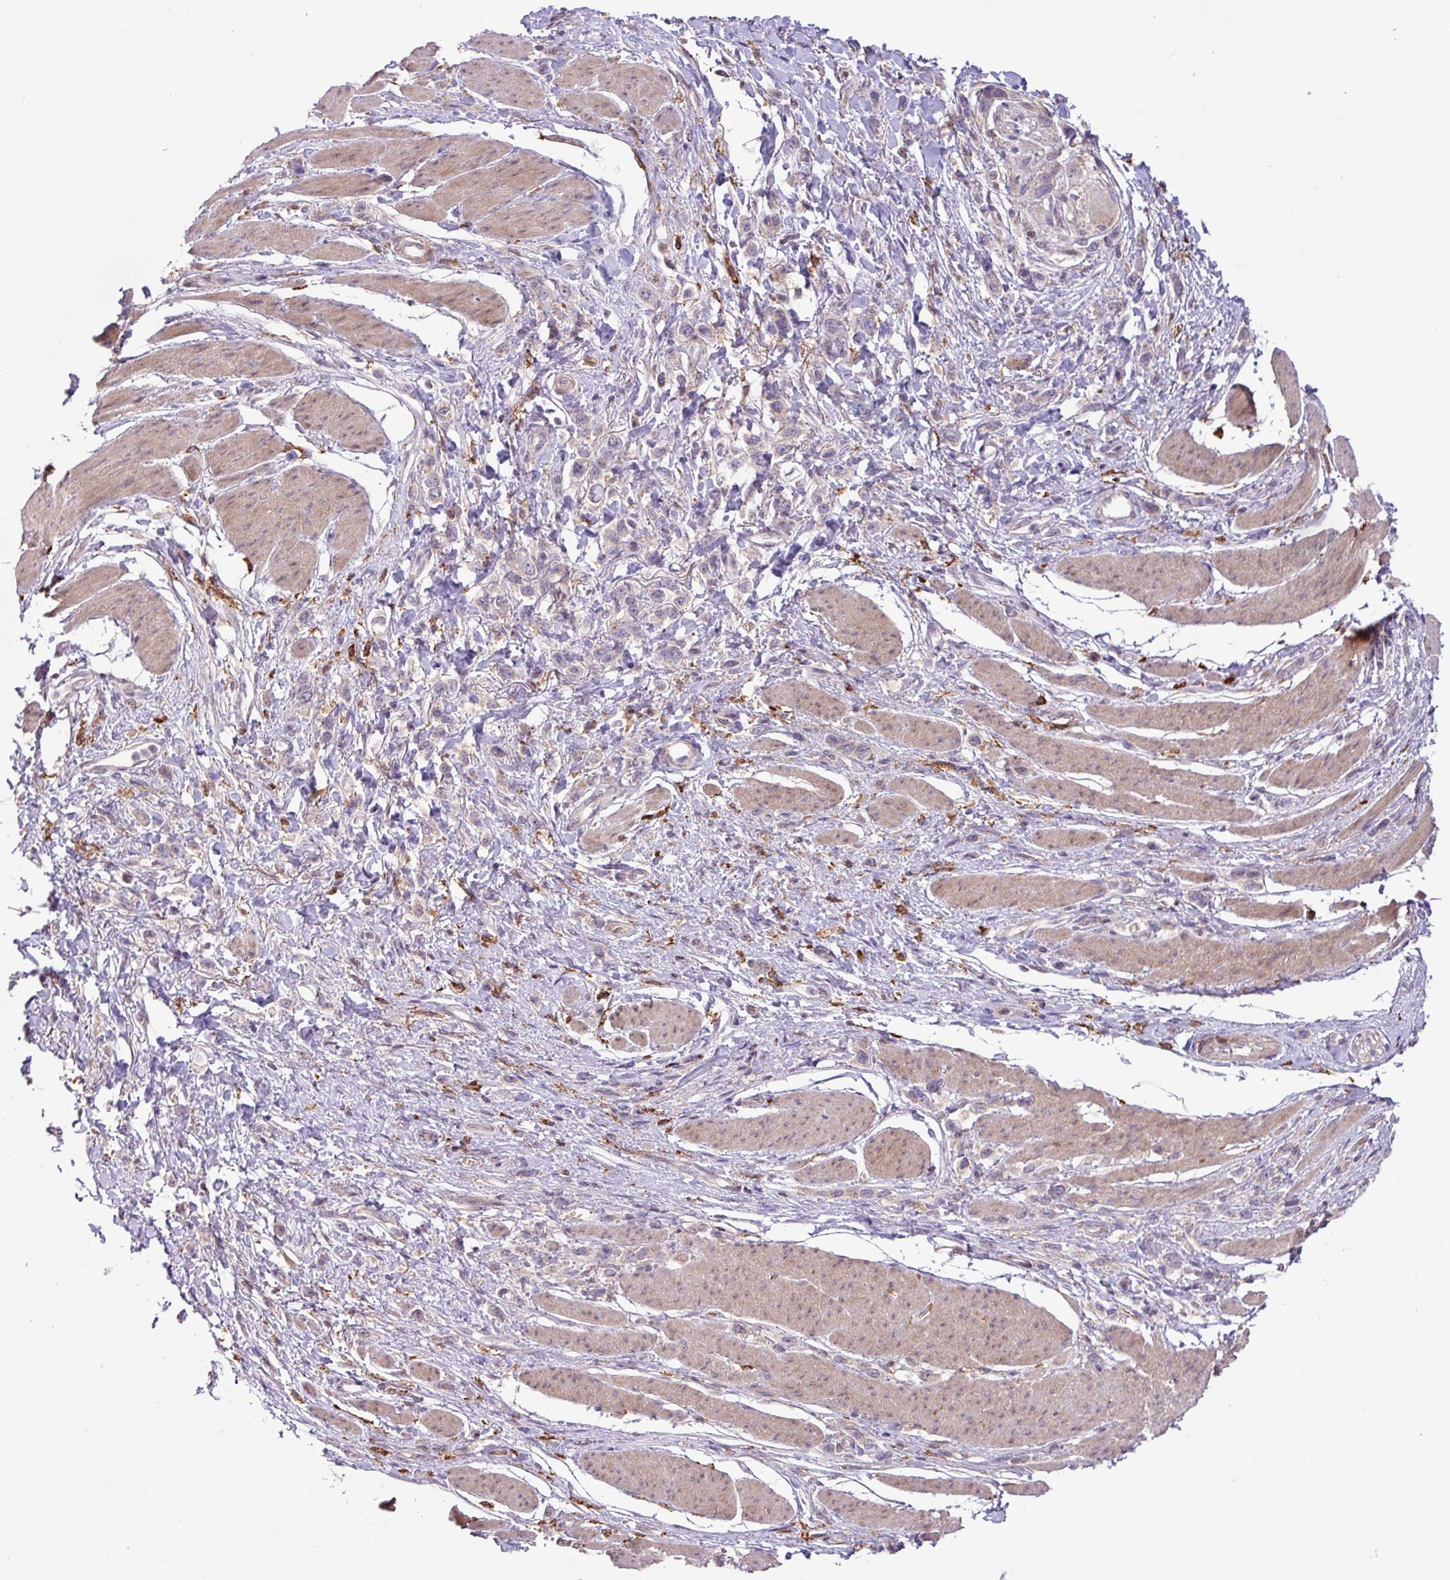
{"staining": {"intensity": "negative", "quantity": "none", "location": "none"}, "tissue": "stomach cancer", "cell_type": "Tumor cells", "image_type": "cancer", "snomed": [{"axis": "morphology", "description": "Adenocarcinoma, NOS"}, {"axis": "topography", "description": "Stomach"}], "caption": "The photomicrograph exhibits no staining of tumor cells in adenocarcinoma (stomach). Brightfield microscopy of IHC stained with DAB (3,3'-diaminobenzidine) (brown) and hematoxylin (blue), captured at high magnification.", "gene": "ARHGEF25", "patient": {"sex": "female", "age": 65}}